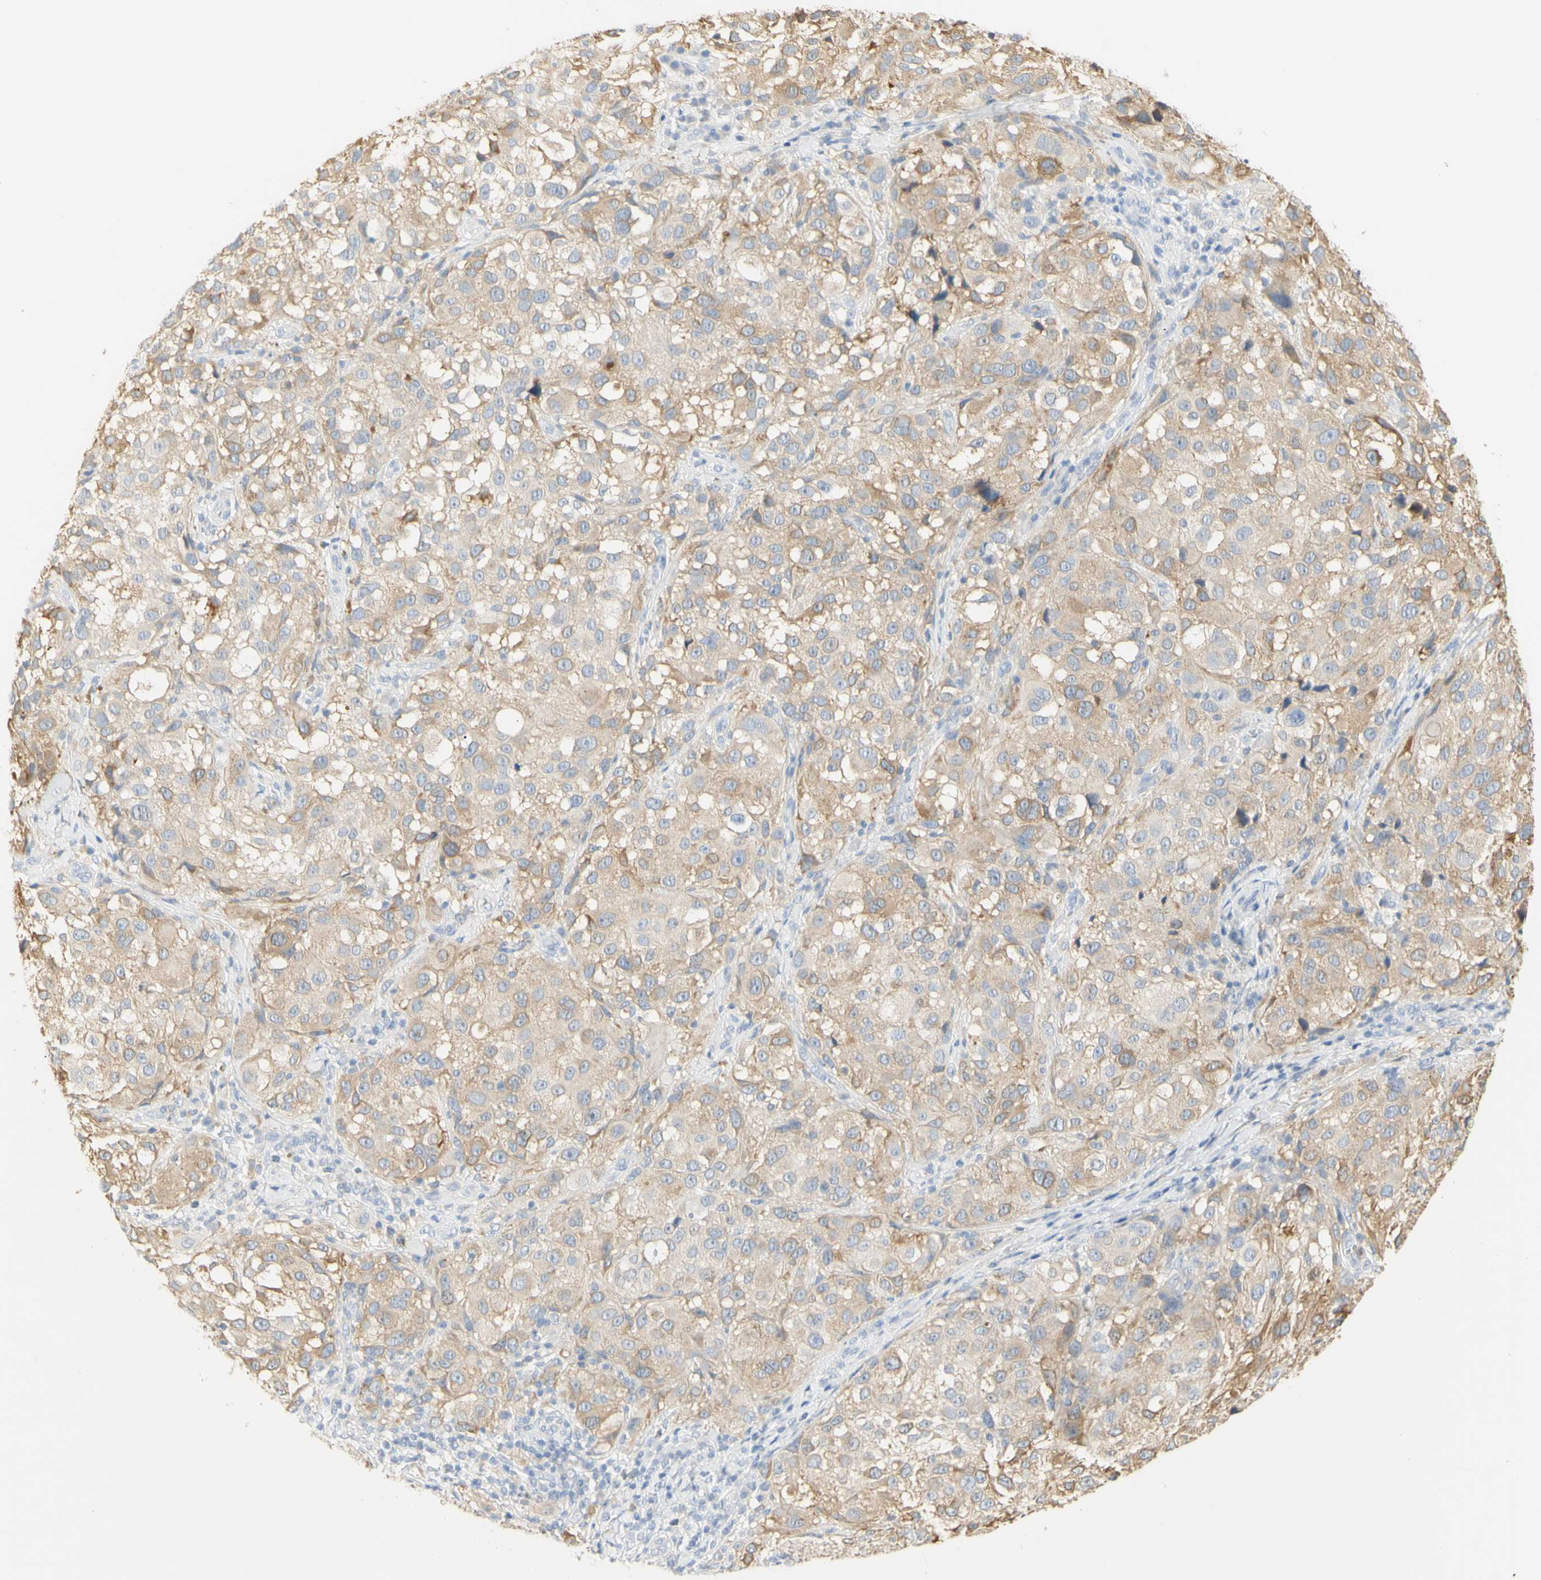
{"staining": {"intensity": "moderate", "quantity": ">75%", "location": "cytoplasmic/membranous"}, "tissue": "melanoma", "cell_type": "Tumor cells", "image_type": "cancer", "snomed": [{"axis": "morphology", "description": "Necrosis, NOS"}, {"axis": "morphology", "description": "Malignant melanoma, NOS"}, {"axis": "topography", "description": "Skin"}], "caption": "Protein expression analysis of human malignant melanoma reveals moderate cytoplasmic/membranous staining in approximately >75% of tumor cells.", "gene": "B4GALNT3", "patient": {"sex": "female", "age": 87}}